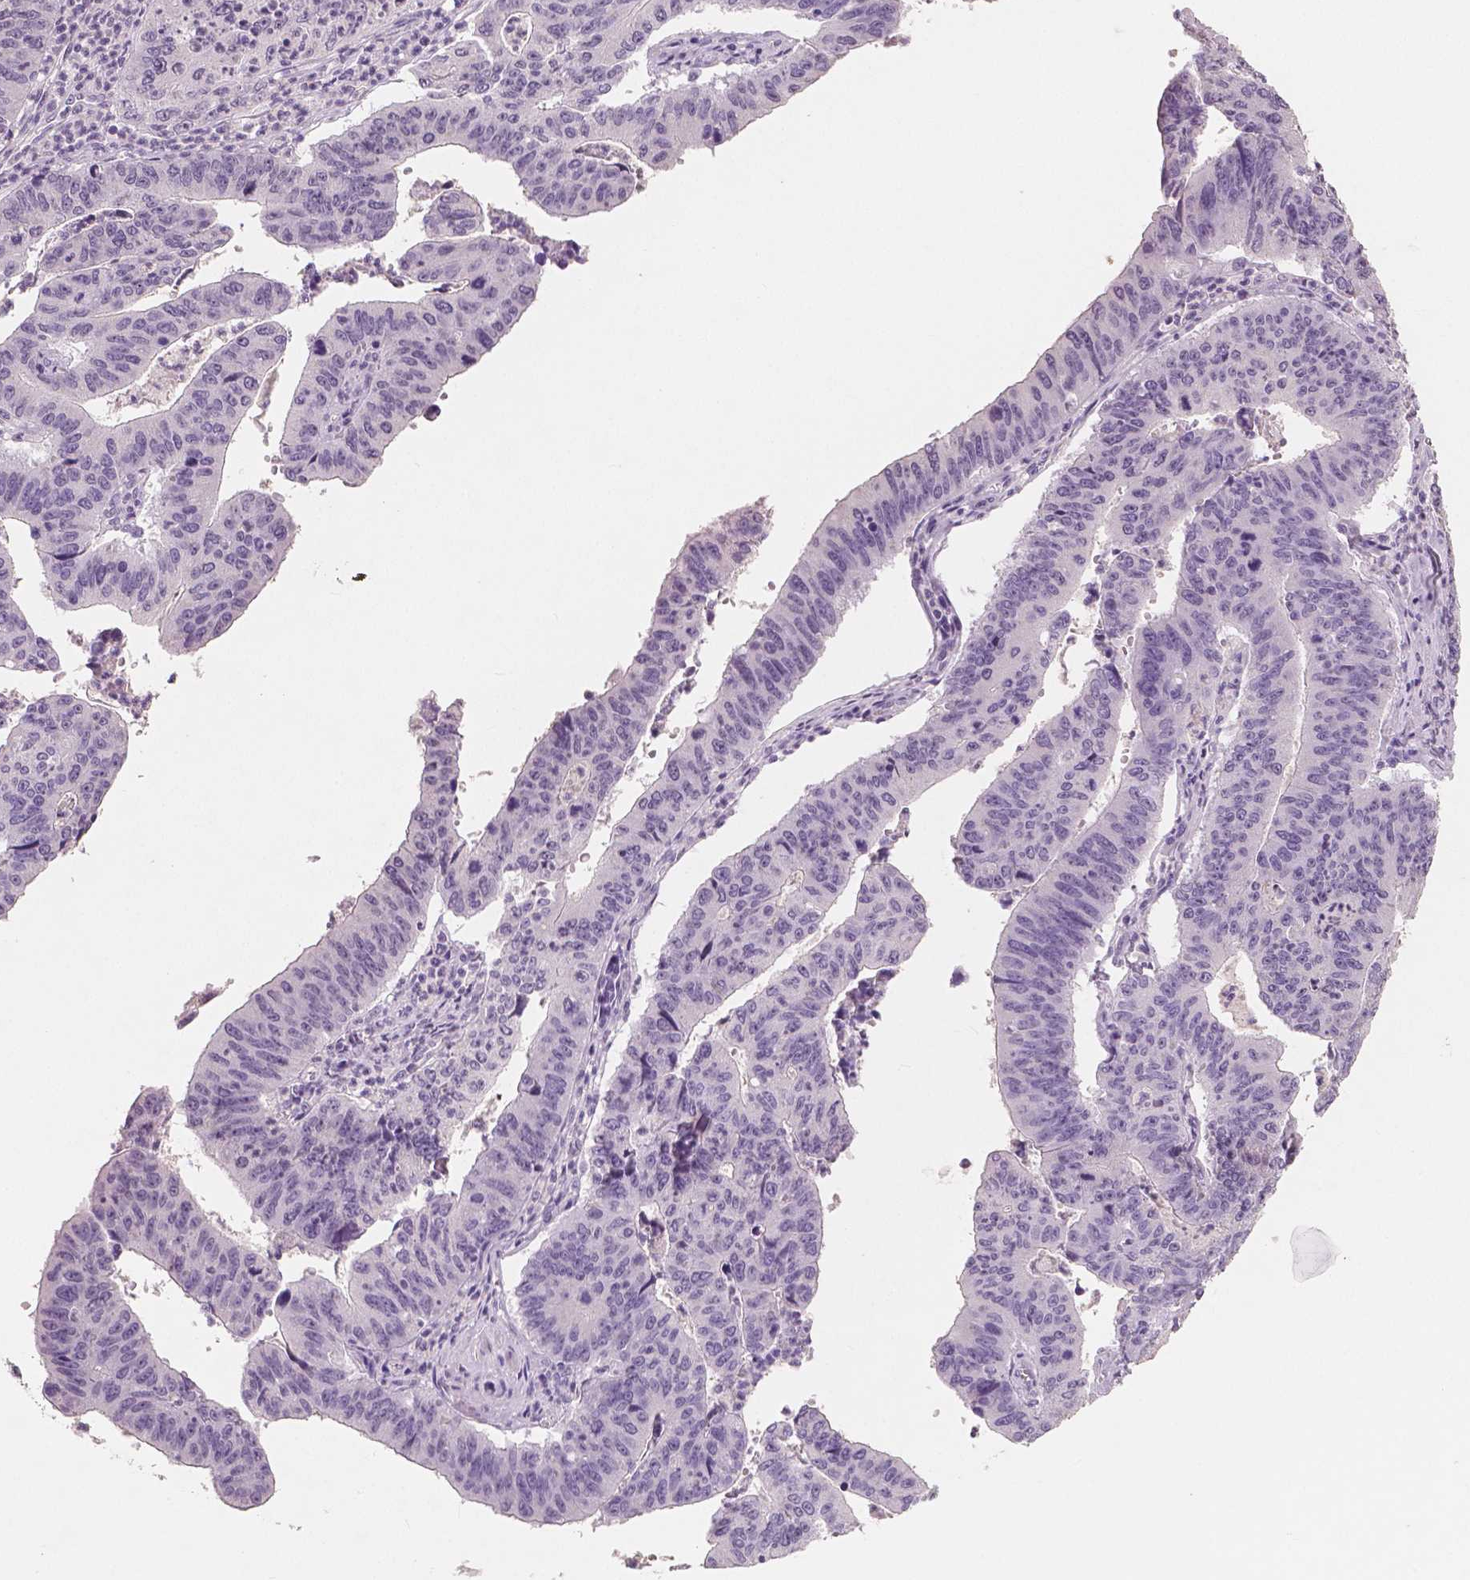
{"staining": {"intensity": "negative", "quantity": "none", "location": "none"}, "tissue": "stomach cancer", "cell_type": "Tumor cells", "image_type": "cancer", "snomed": [{"axis": "morphology", "description": "Adenocarcinoma, NOS"}, {"axis": "topography", "description": "Stomach"}], "caption": "Tumor cells show no significant expression in adenocarcinoma (stomach). (DAB (3,3'-diaminobenzidine) IHC visualized using brightfield microscopy, high magnification).", "gene": "NECAB1", "patient": {"sex": "male", "age": 59}}